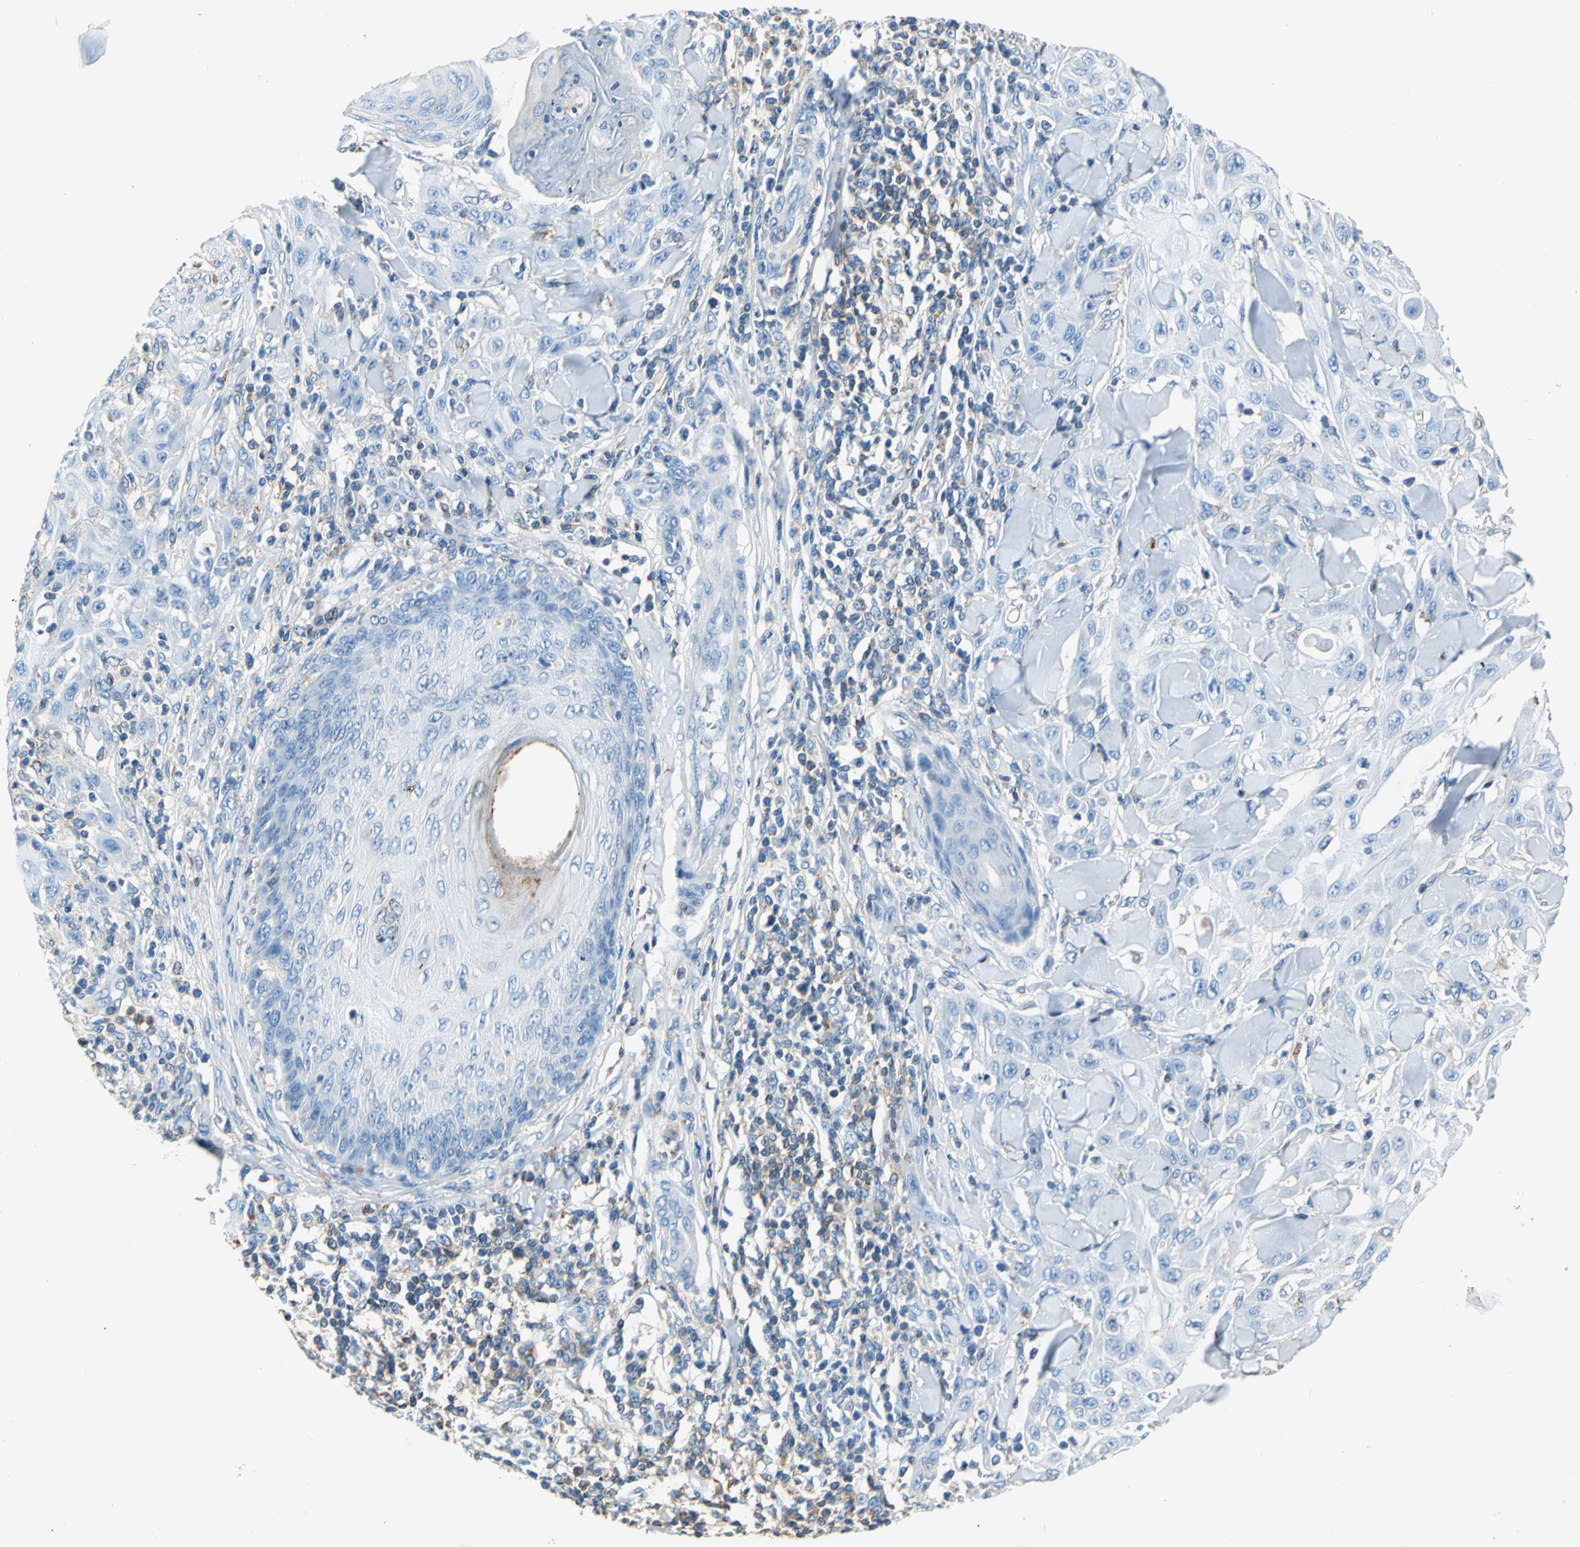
{"staining": {"intensity": "negative", "quantity": "none", "location": "none"}, "tissue": "skin cancer", "cell_type": "Tumor cells", "image_type": "cancer", "snomed": [{"axis": "morphology", "description": "Squamous cell carcinoma, NOS"}, {"axis": "topography", "description": "Skin"}], "caption": "Tumor cells are negative for brown protein staining in skin squamous cell carcinoma.", "gene": "SEPTIN6", "patient": {"sex": "male", "age": 24}}